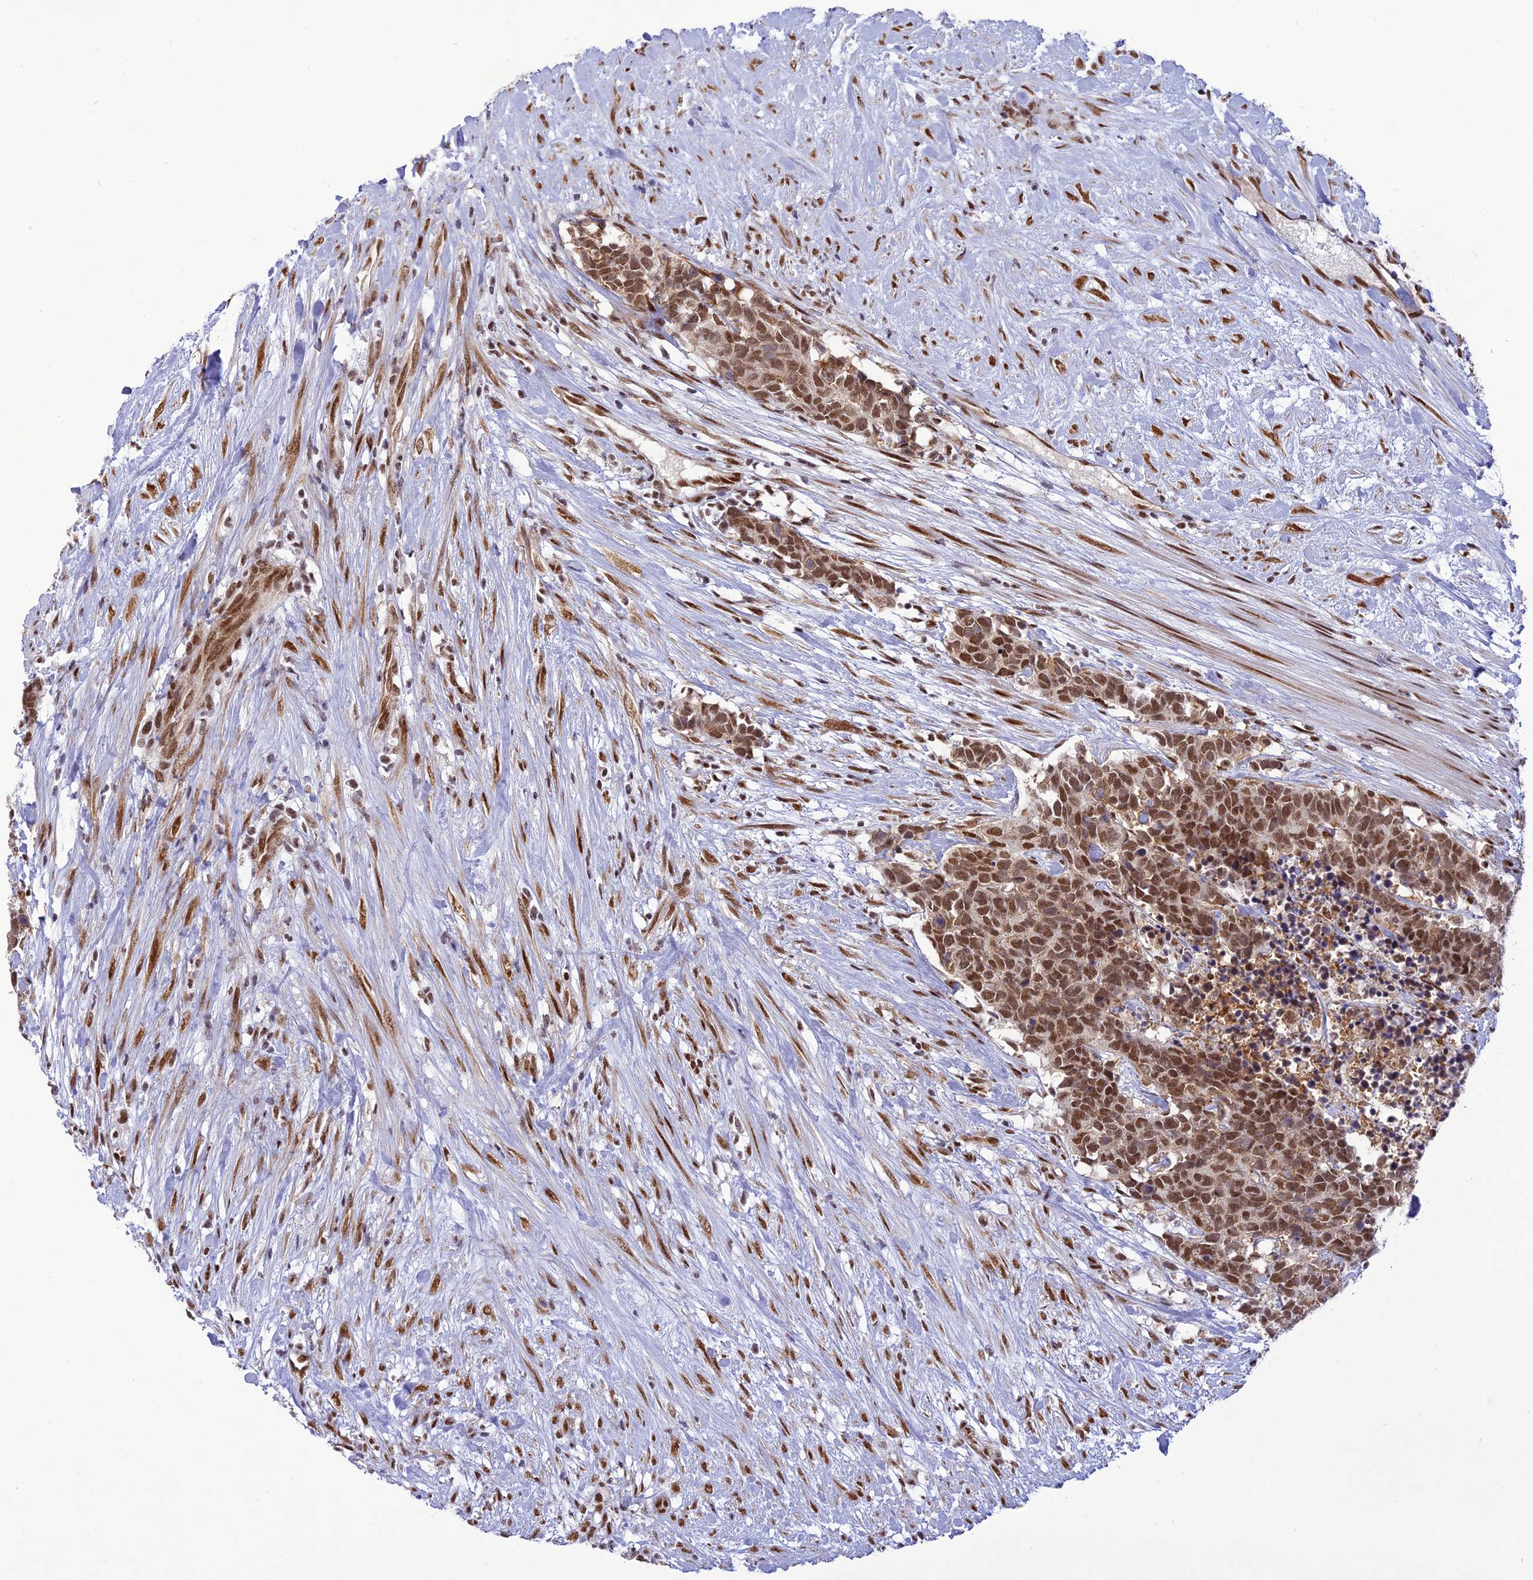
{"staining": {"intensity": "moderate", "quantity": ">75%", "location": "nuclear"}, "tissue": "carcinoid", "cell_type": "Tumor cells", "image_type": "cancer", "snomed": [{"axis": "morphology", "description": "Carcinoma, NOS"}, {"axis": "morphology", "description": "Carcinoid, malignant, NOS"}, {"axis": "topography", "description": "Prostate"}], "caption": "The immunohistochemical stain labels moderate nuclear positivity in tumor cells of malignant carcinoid tissue.", "gene": "DDX1", "patient": {"sex": "male", "age": 57}}